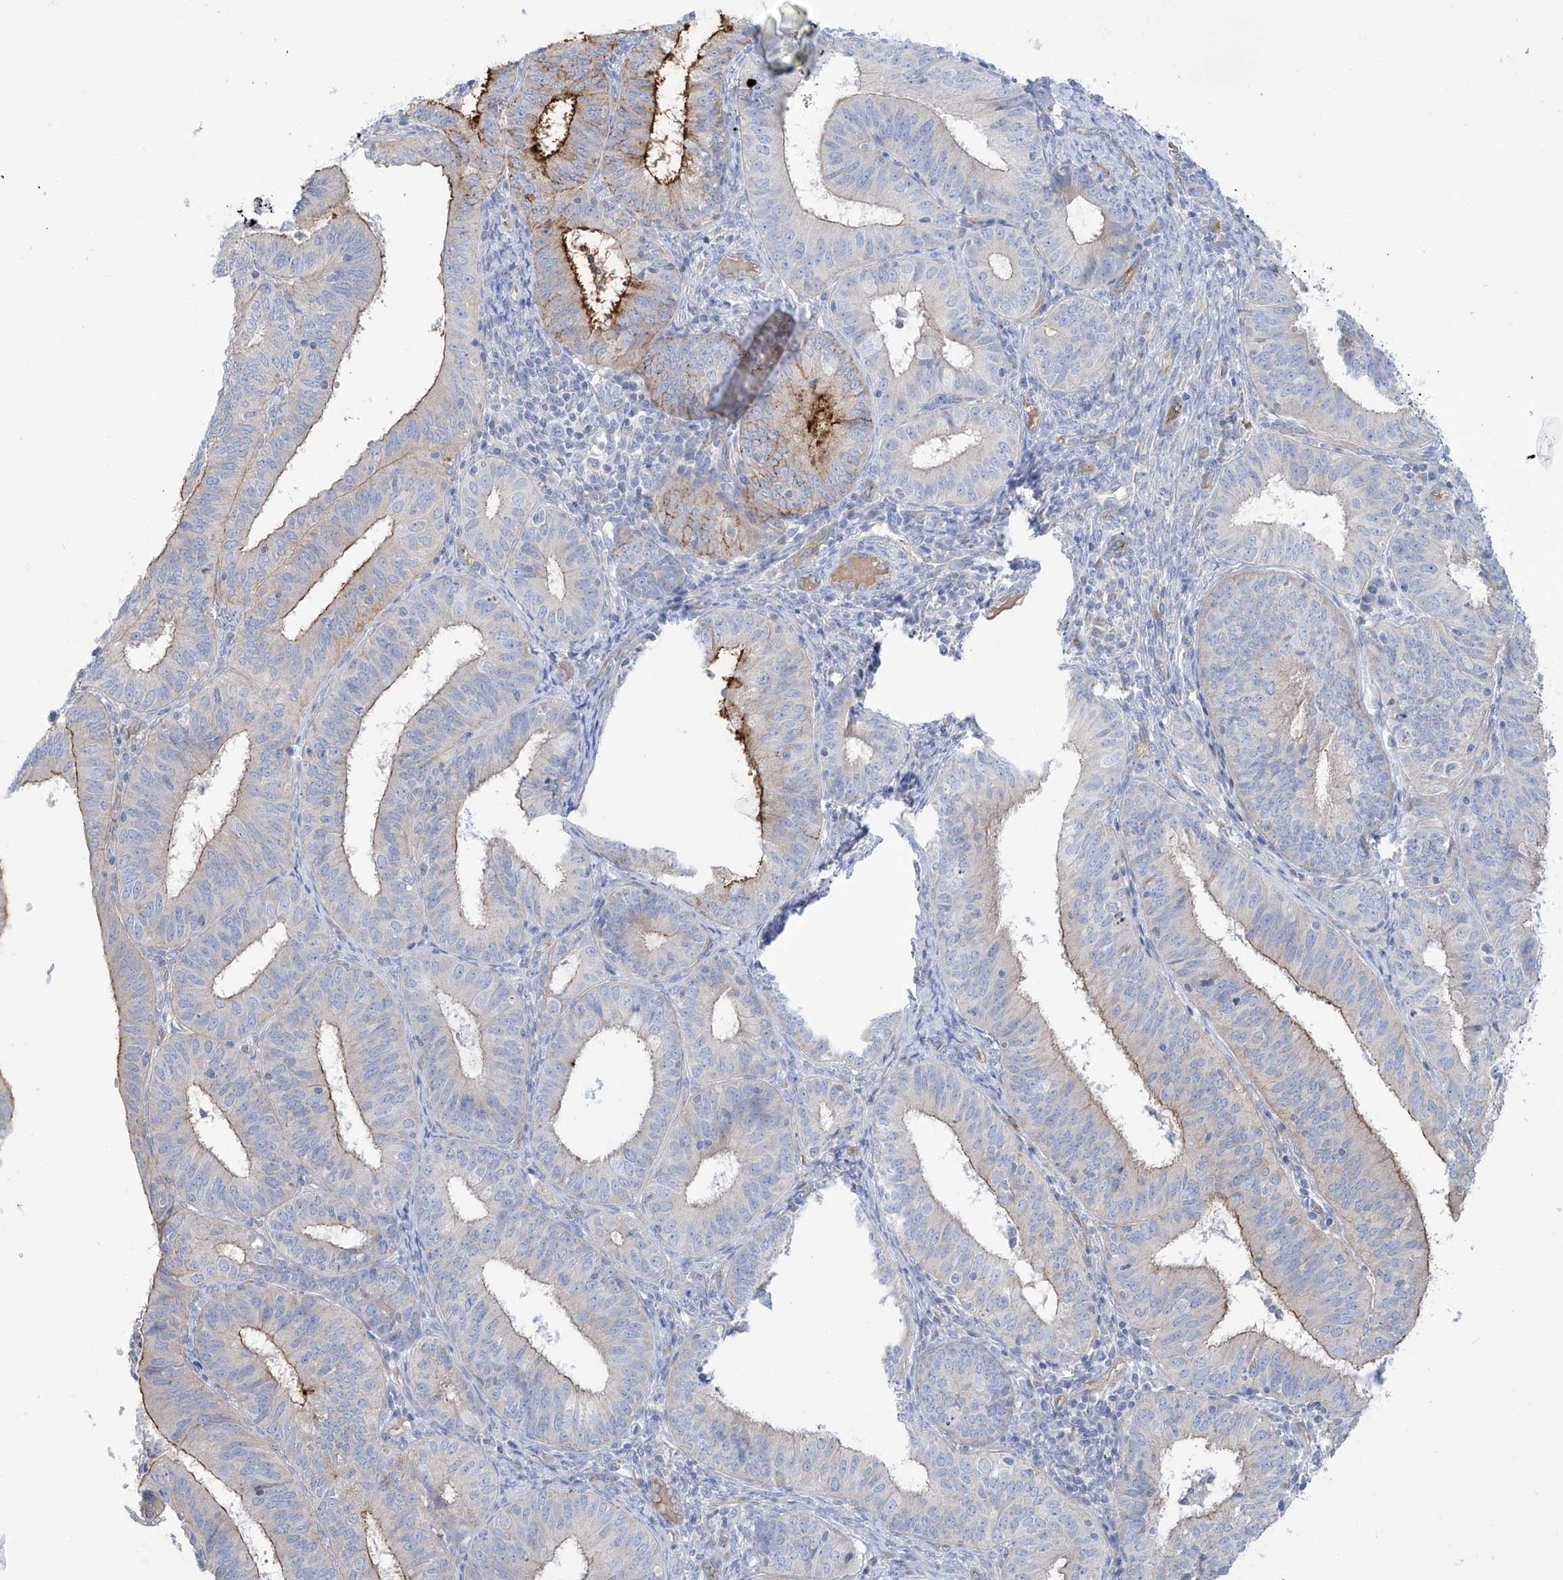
{"staining": {"intensity": "strong", "quantity": "<25%", "location": "cytoplasmic/membranous"}, "tissue": "endometrial cancer", "cell_type": "Tumor cells", "image_type": "cancer", "snomed": [{"axis": "morphology", "description": "Adenocarcinoma, NOS"}, {"axis": "topography", "description": "Endometrium"}], "caption": "Protein analysis of endometrial cancer tissue reveals strong cytoplasmic/membranous positivity in approximately <25% of tumor cells.", "gene": "TMEM209", "patient": {"sex": "female", "age": 51}}